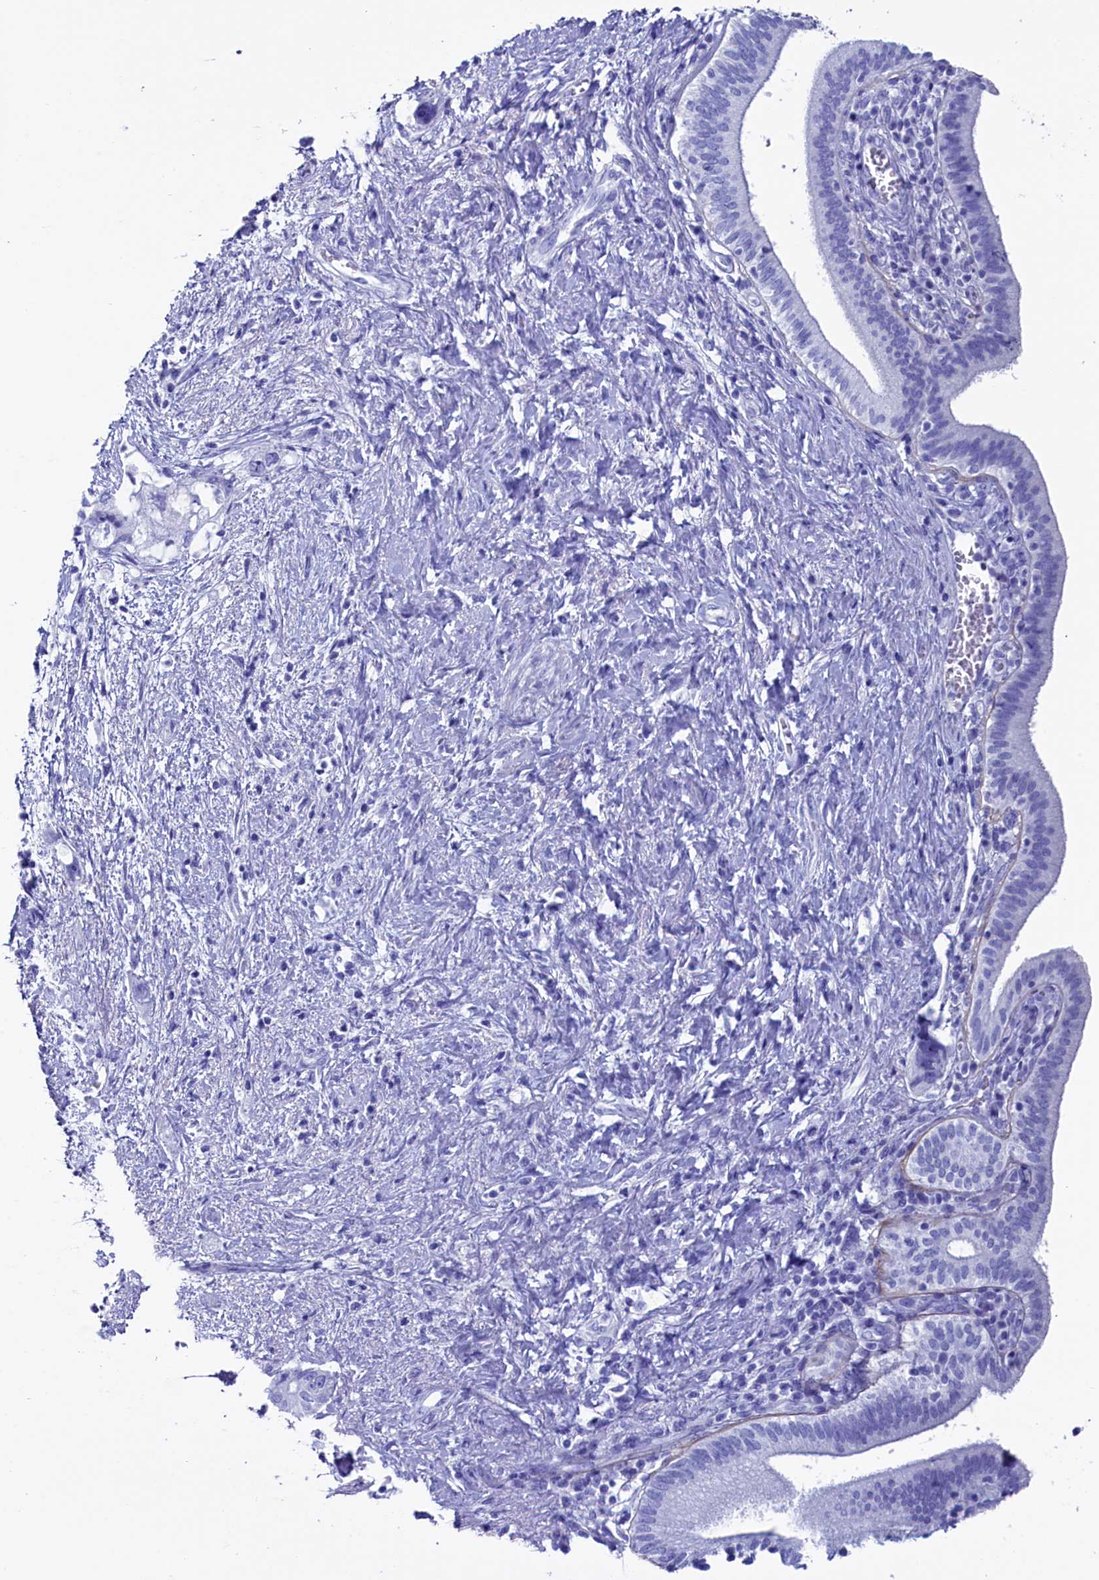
{"staining": {"intensity": "negative", "quantity": "none", "location": "none"}, "tissue": "pancreatic cancer", "cell_type": "Tumor cells", "image_type": "cancer", "snomed": [{"axis": "morphology", "description": "Adenocarcinoma, NOS"}, {"axis": "topography", "description": "Pancreas"}], "caption": "Immunohistochemical staining of adenocarcinoma (pancreatic) demonstrates no significant staining in tumor cells.", "gene": "ANKRD29", "patient": {"sex": "female", "age": 73}}